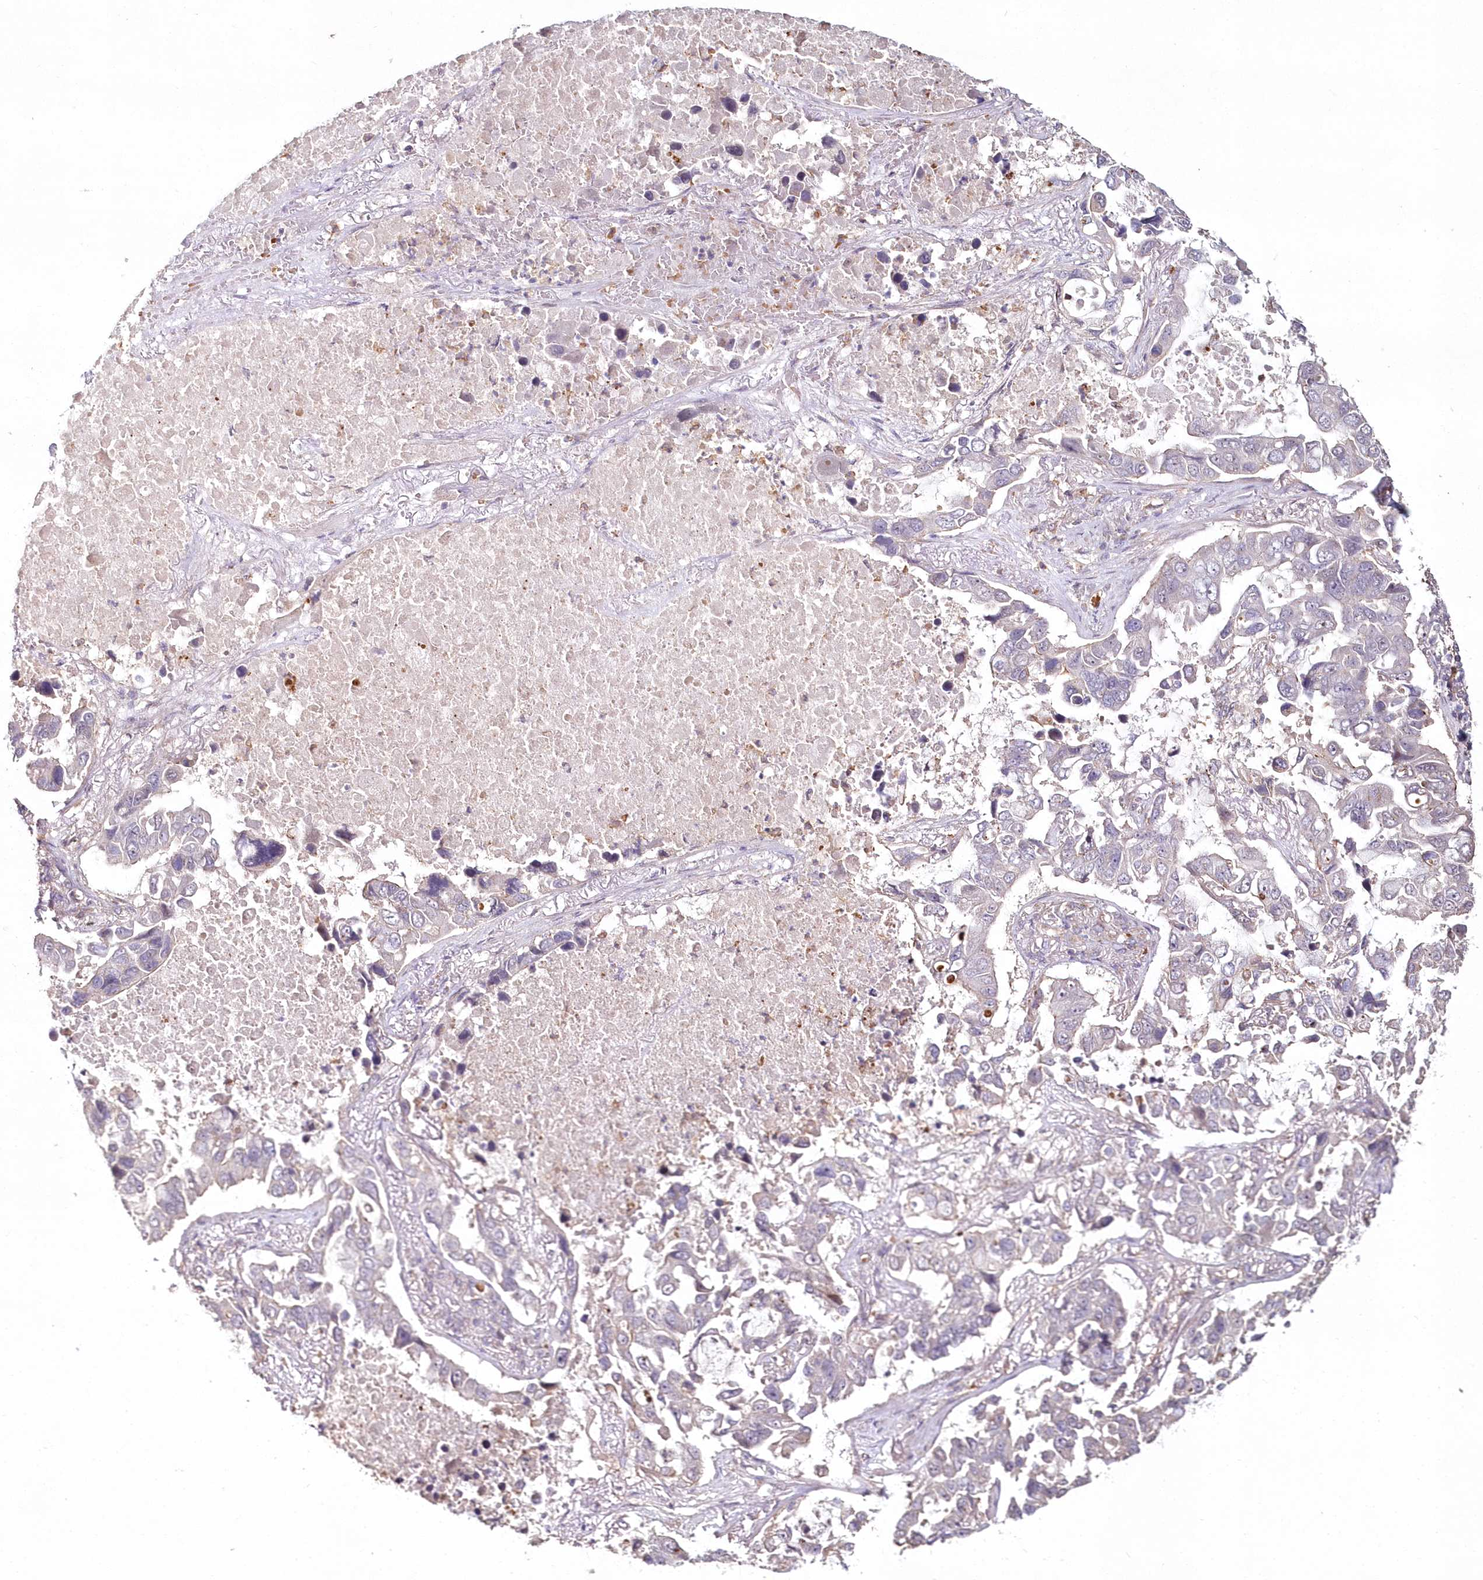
{"staining": {"intensity": "negative", "quantity": "none", "location": "none"}, "tissue": "lung cancer", "cell_type": "Tumor cells", "image_type": "cancer", "snomed": [{"axis": "morphology", "description": "Adenocarcinoma, NOS"}, {"axis": "topography", "description": "Lung"}], "caption": "Immunohistochemical staining of human lung adenocarcinoma reveals no significant positivity in tumor cells.", "gene": "HYCC2", "patient": {"sex": "male", "age": 64}}